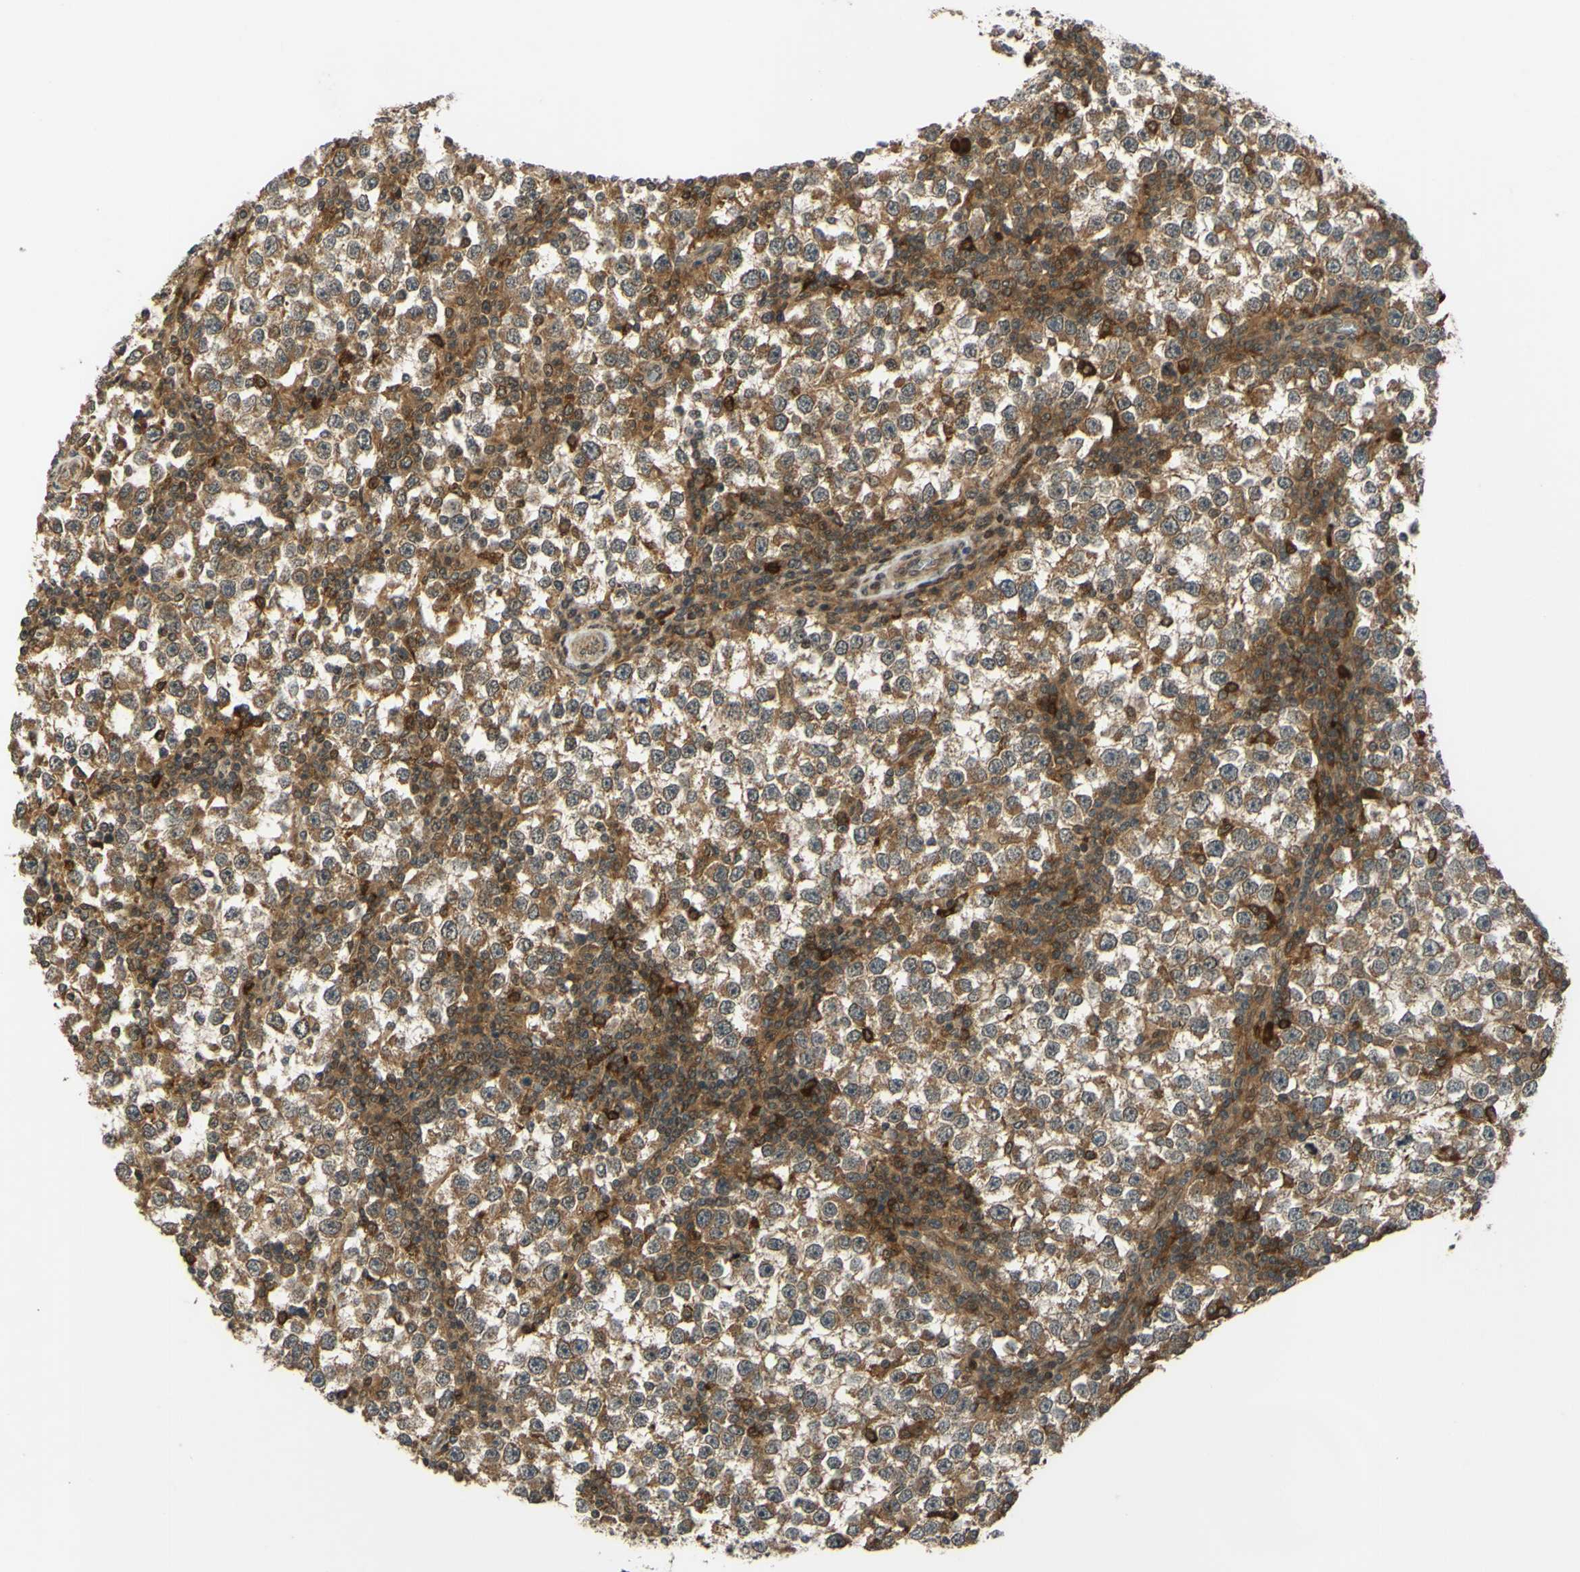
{"staining": {"intensity": "moderate", "quantity": "25%-75%", "location": "cytoplasmic/membranous"}, "tissue": "testis cancer", "cell_type": "Tumor cells", "image_type": "cancer", "snomed": [{"axis": "morphology", "description": "Seminoma, NOS"}, {"axis": "topography", "description": "Testis"}], "caption": "Immunohistochemistry of seminoma (testis) displays medium levels of moderate cytoplasmic/membranous positivity in about 25%-75% of tumor cells.", "gene": "ABCC8", "patient": {"sex": "male", "age": 65}}